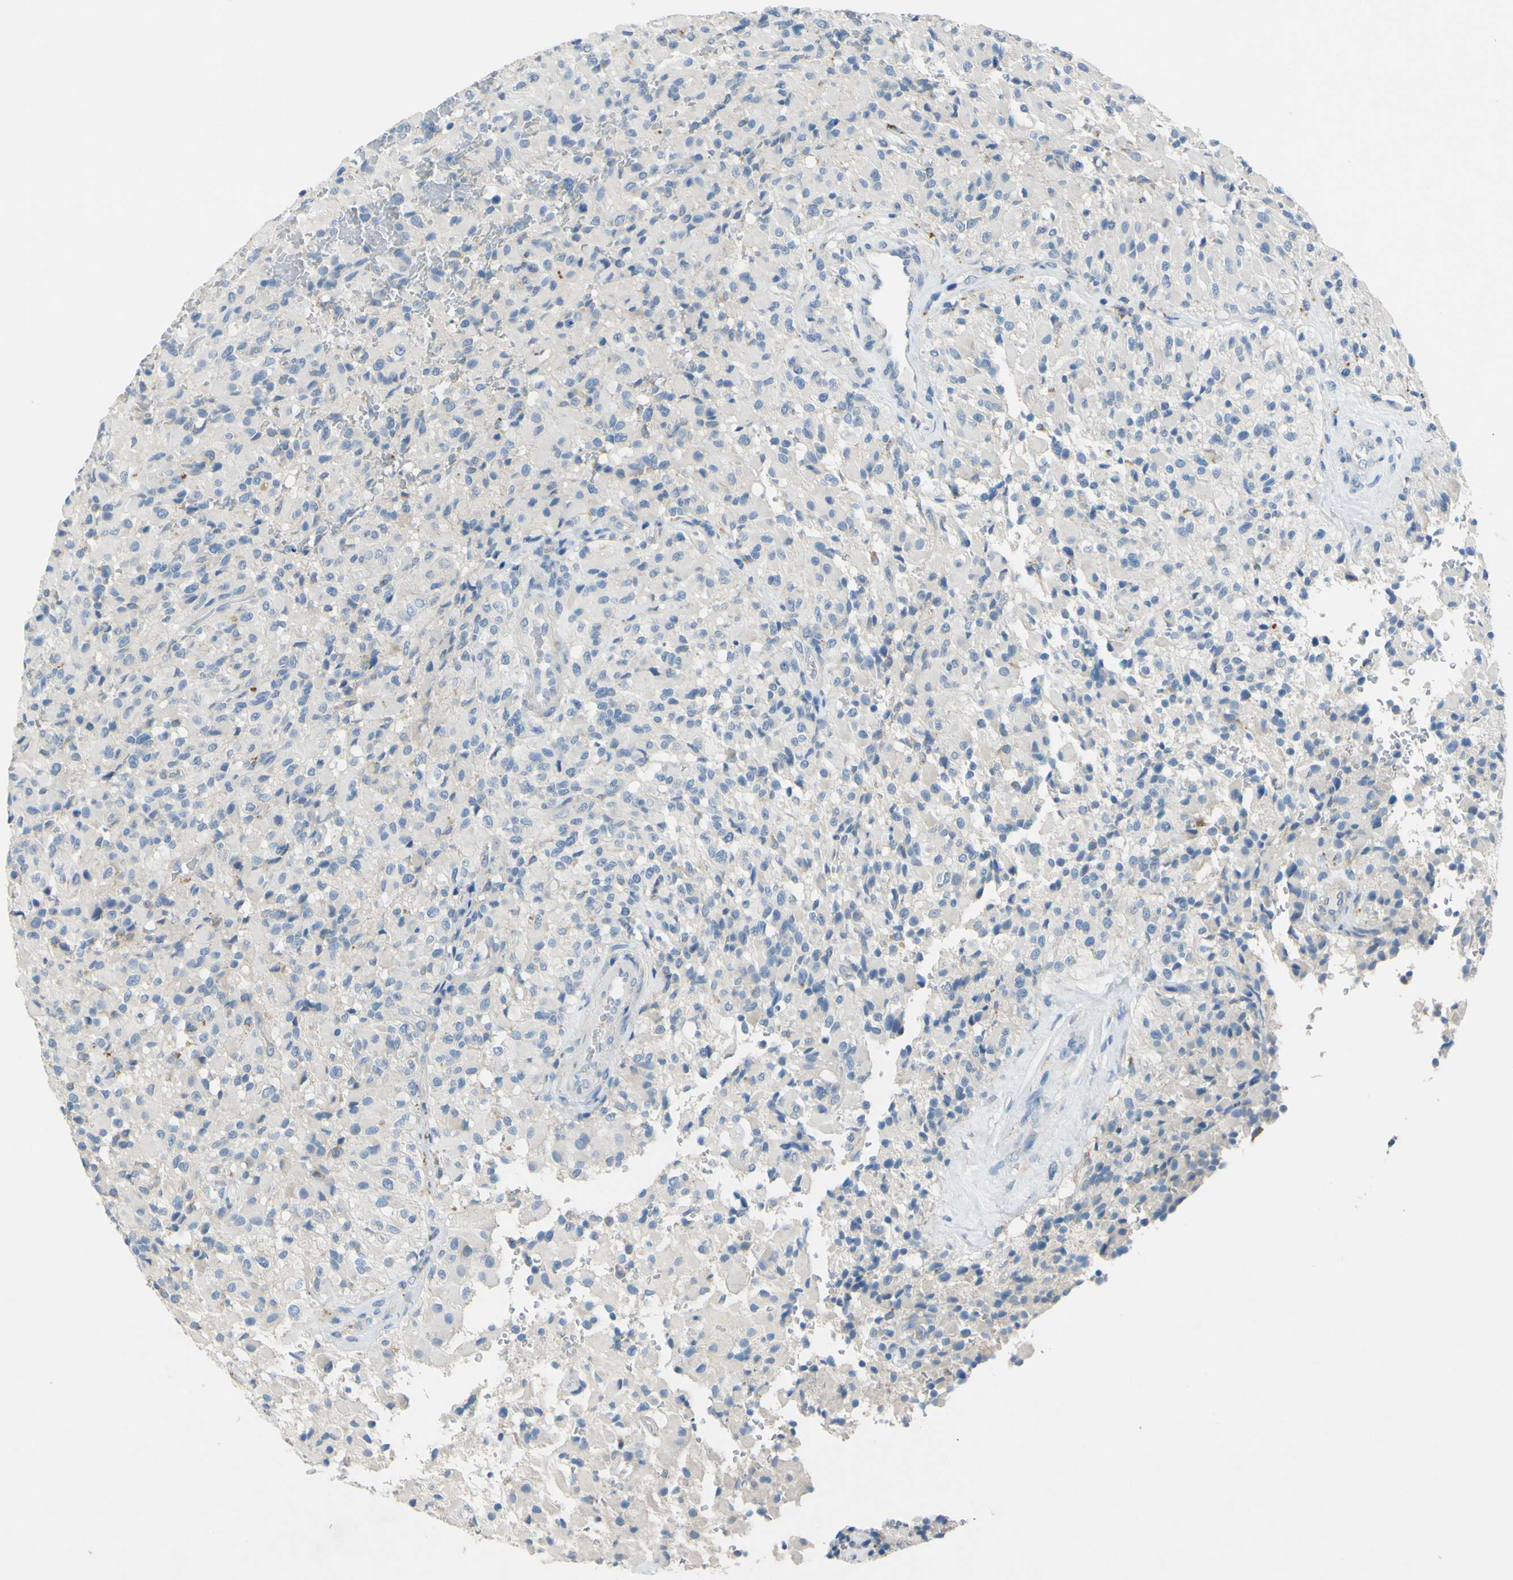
{"staining": {"intensity": "negative", "quantity": "none", "location": "none"}, "tissue": "glioma", "cell_type": "Tumor cells", "image_type": "cancer", "snomed": [{"axis": "morphology", "description": "Glioma, malignant, High grade"}, {"axis": "topography", "description": "Brain"}], "caption": "This is an immunohistochemistry (IHC) image of glioma. There is no staining in tumor cells.", "gene": "CDH10", "patient": {"sex": "male", "age": 71}}